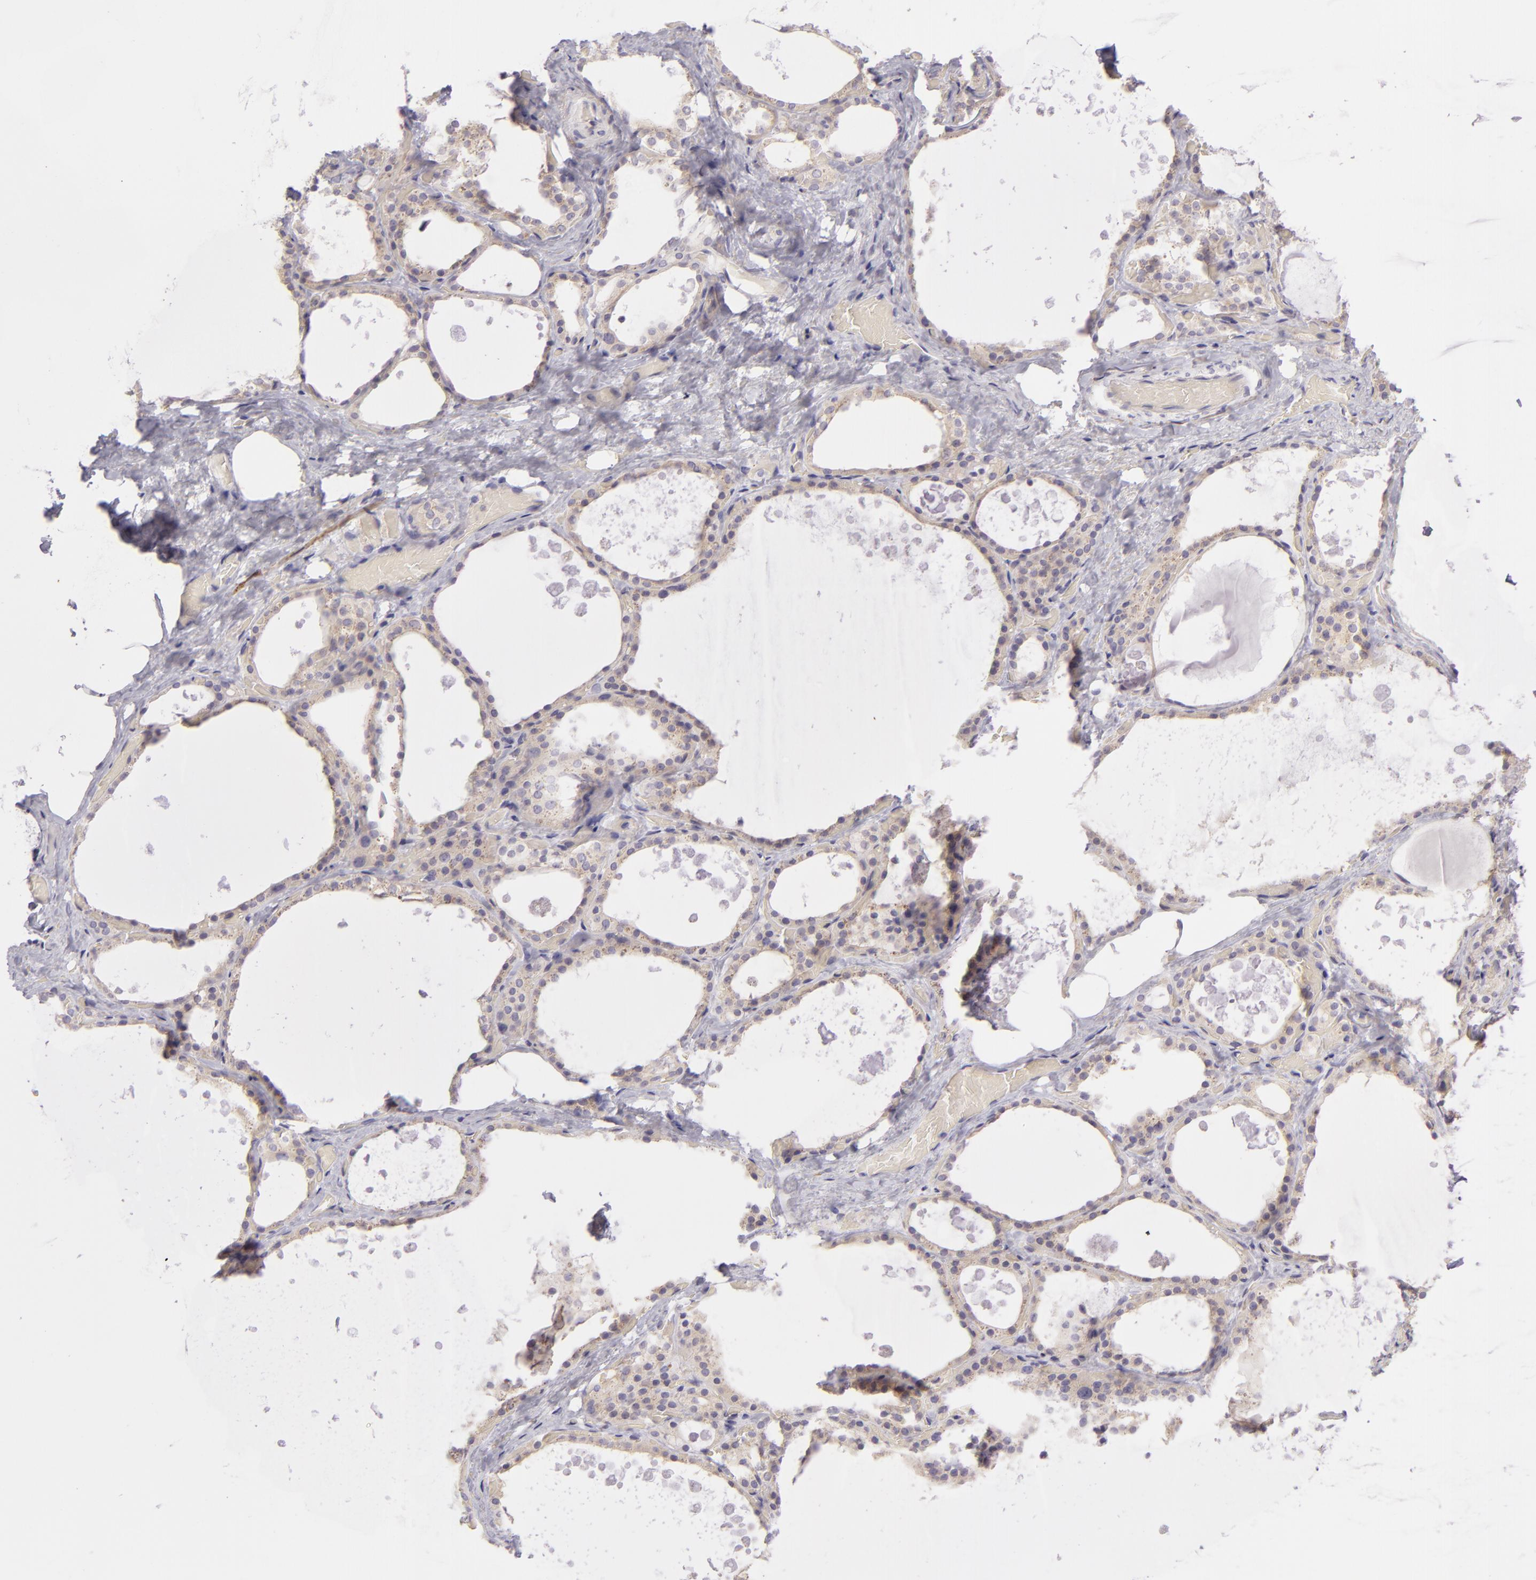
{"staining": {"intensity": "weak", "quantity": ">75%", "location": "cytoplasmic/membranous"}, "tissue": "thyroid gland", "cell_type": "Glandular cells", "image_type": "normal", "snomed": [{"axis": "morphology", "description": "Normal tissue, NOS"}, {"axis": "topography", "description": "Thyroid gland"}], "caption": "The image demonstrates immunohistochemical staining of unremarkable thyroid gland. There is weak cytoplasmic/membranous positivity is present in approximately >75% of glandular cells.", "gene": "ZC3H7B", "patient": {"sex": "male", "age": 61}}